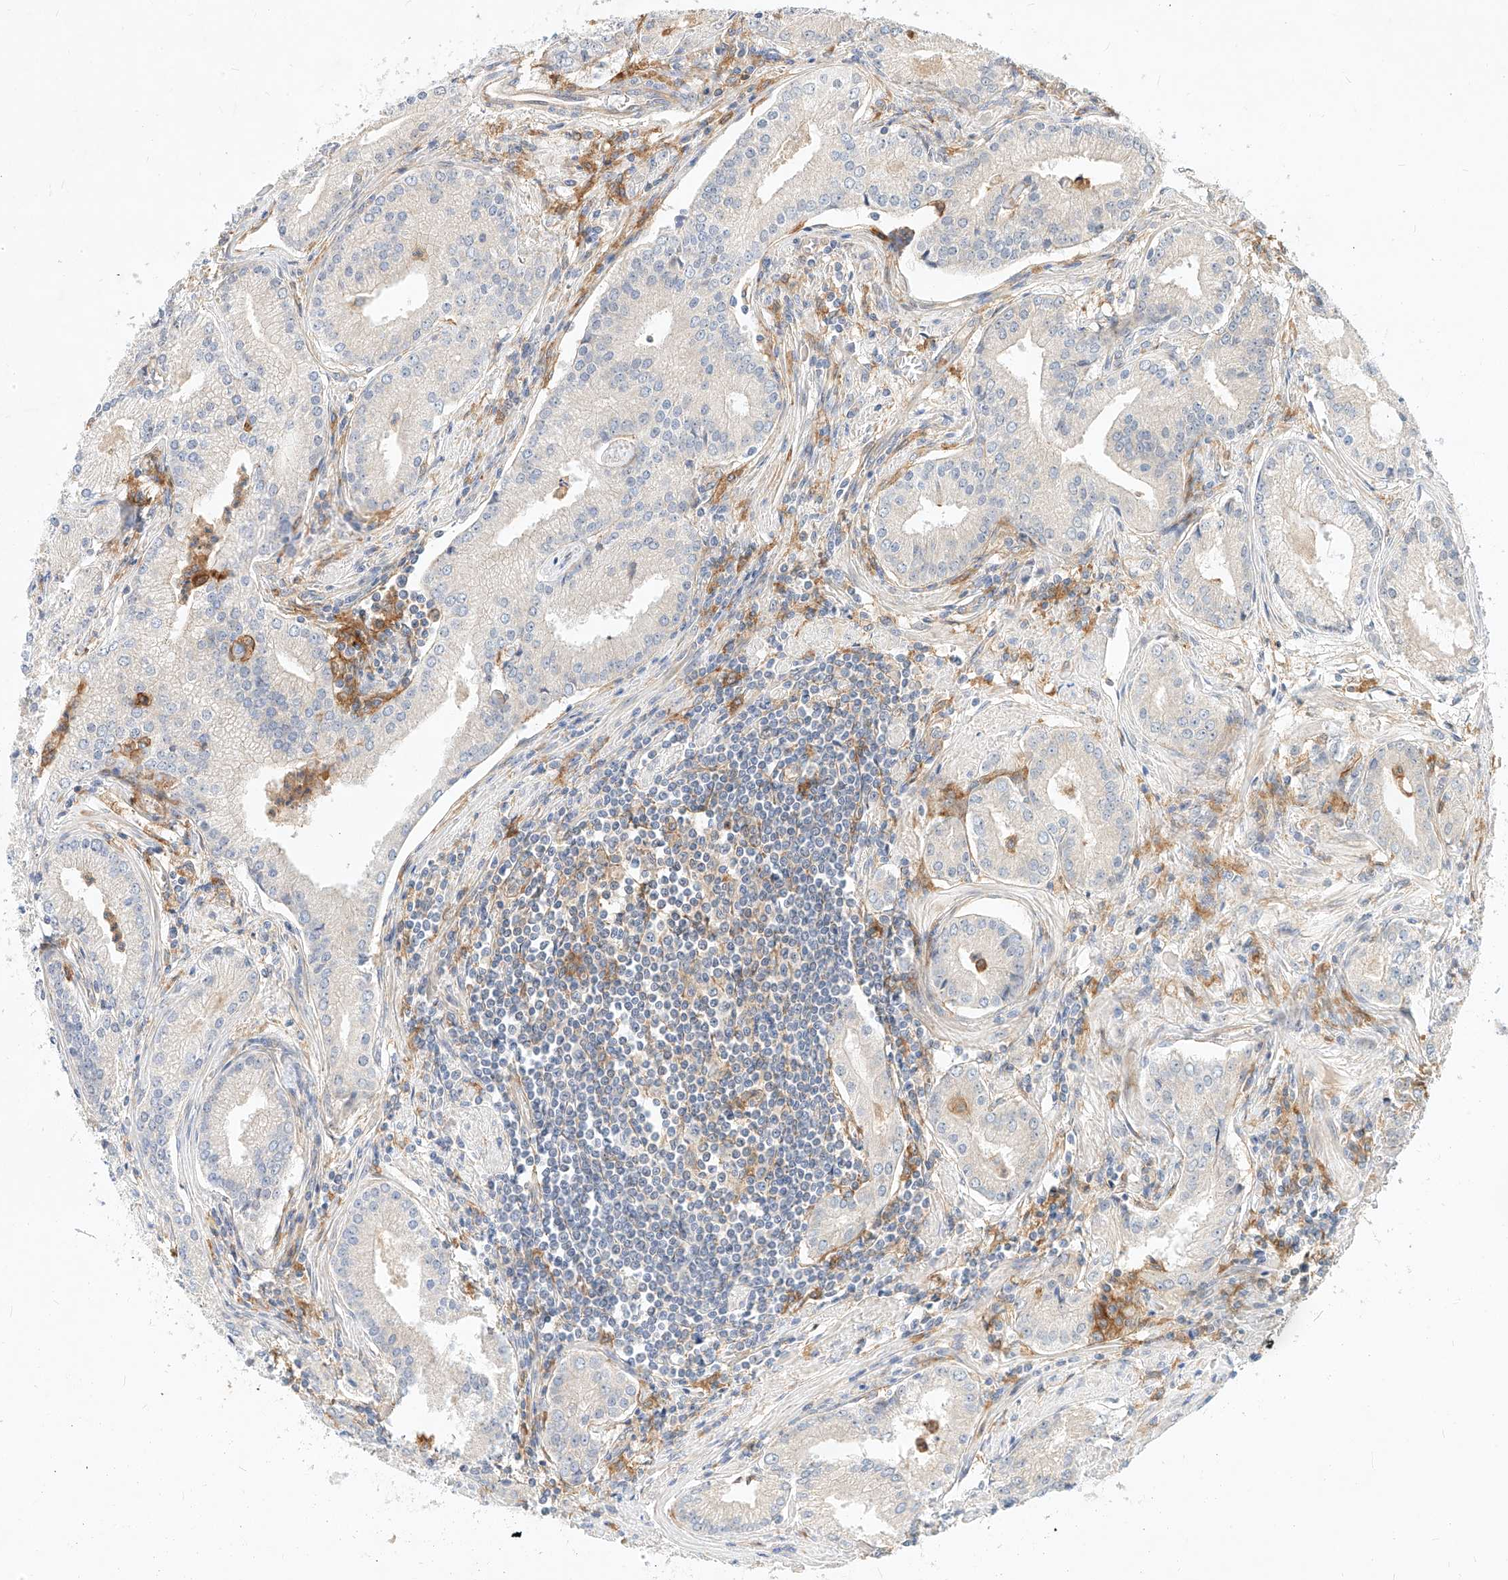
{"staining": {"intensity": "negative", "quantity": "none", "location": "none"}, "tissue": "prostate cancer", "cell_type": "Tumor cells", "image_type": "cancer", "snomed": [{"axis": "morphology", "description": "Adenocarcinoma, Low grade"}, {"axis": "topography", "description": "Prostate"}], "caption": "The immunohistochemistry micrograph has no significant positivity in tumor cells of prostate low-grade adenocarcinoma tissue.", "gene": "NFAM1", "patient": {"sex": "male", "age": 54}}